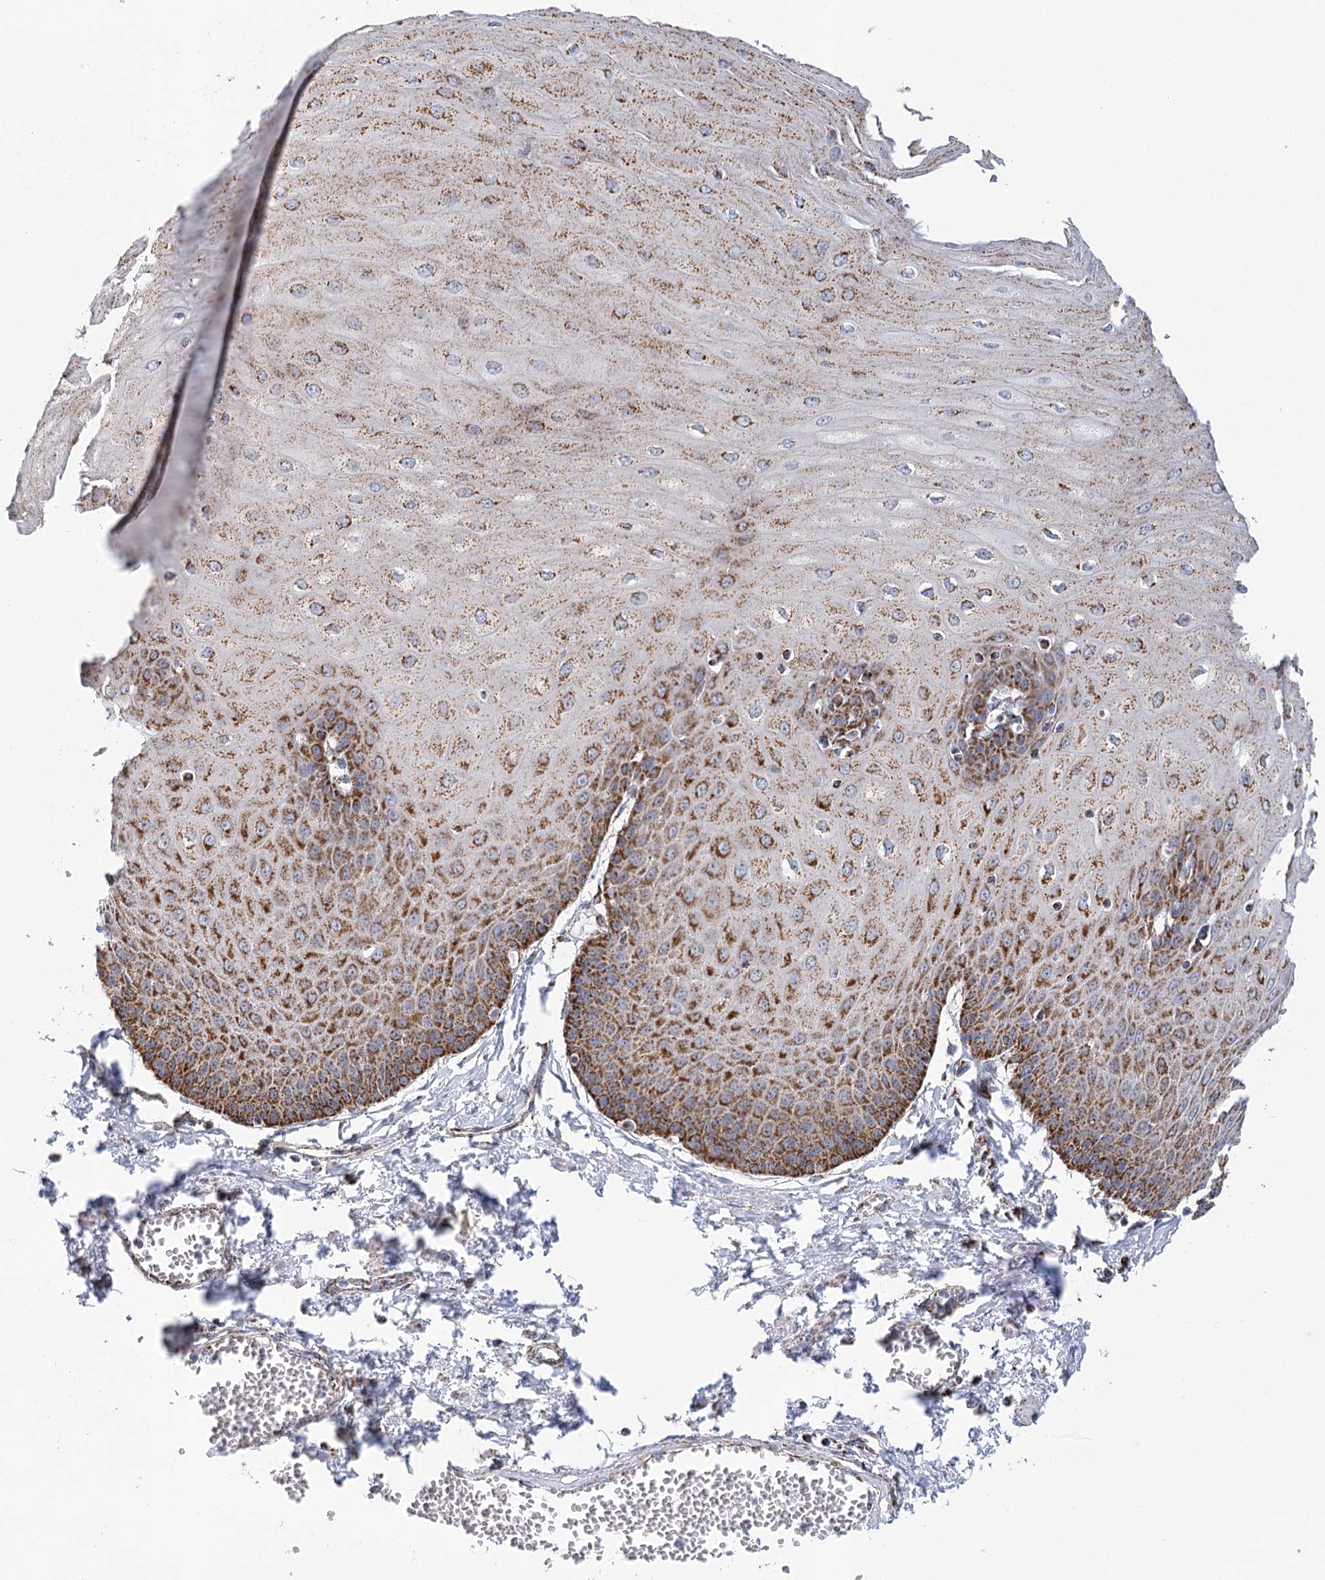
{"staining": {"intensity": "strong", "quantity": ">75%", "location": "cytoplasmic/membranous"}, "tissue": "esophagus", "cell_type": "Squamous epithelial cells", "image_type": "normal", "snomed": [{"axis": "morphology", "description": "Normal tissue, NOS"}, {"axis": "topography", "description": "Esophagus"}], "caption": "Strong cytoplasmic/membranous positivity for a protein is present in approximately >75% of squamous epithelial cells of unremarkable esophagus using IHC.", "gene": "LSS", "patient": {"sex": "male", "age": 60}}